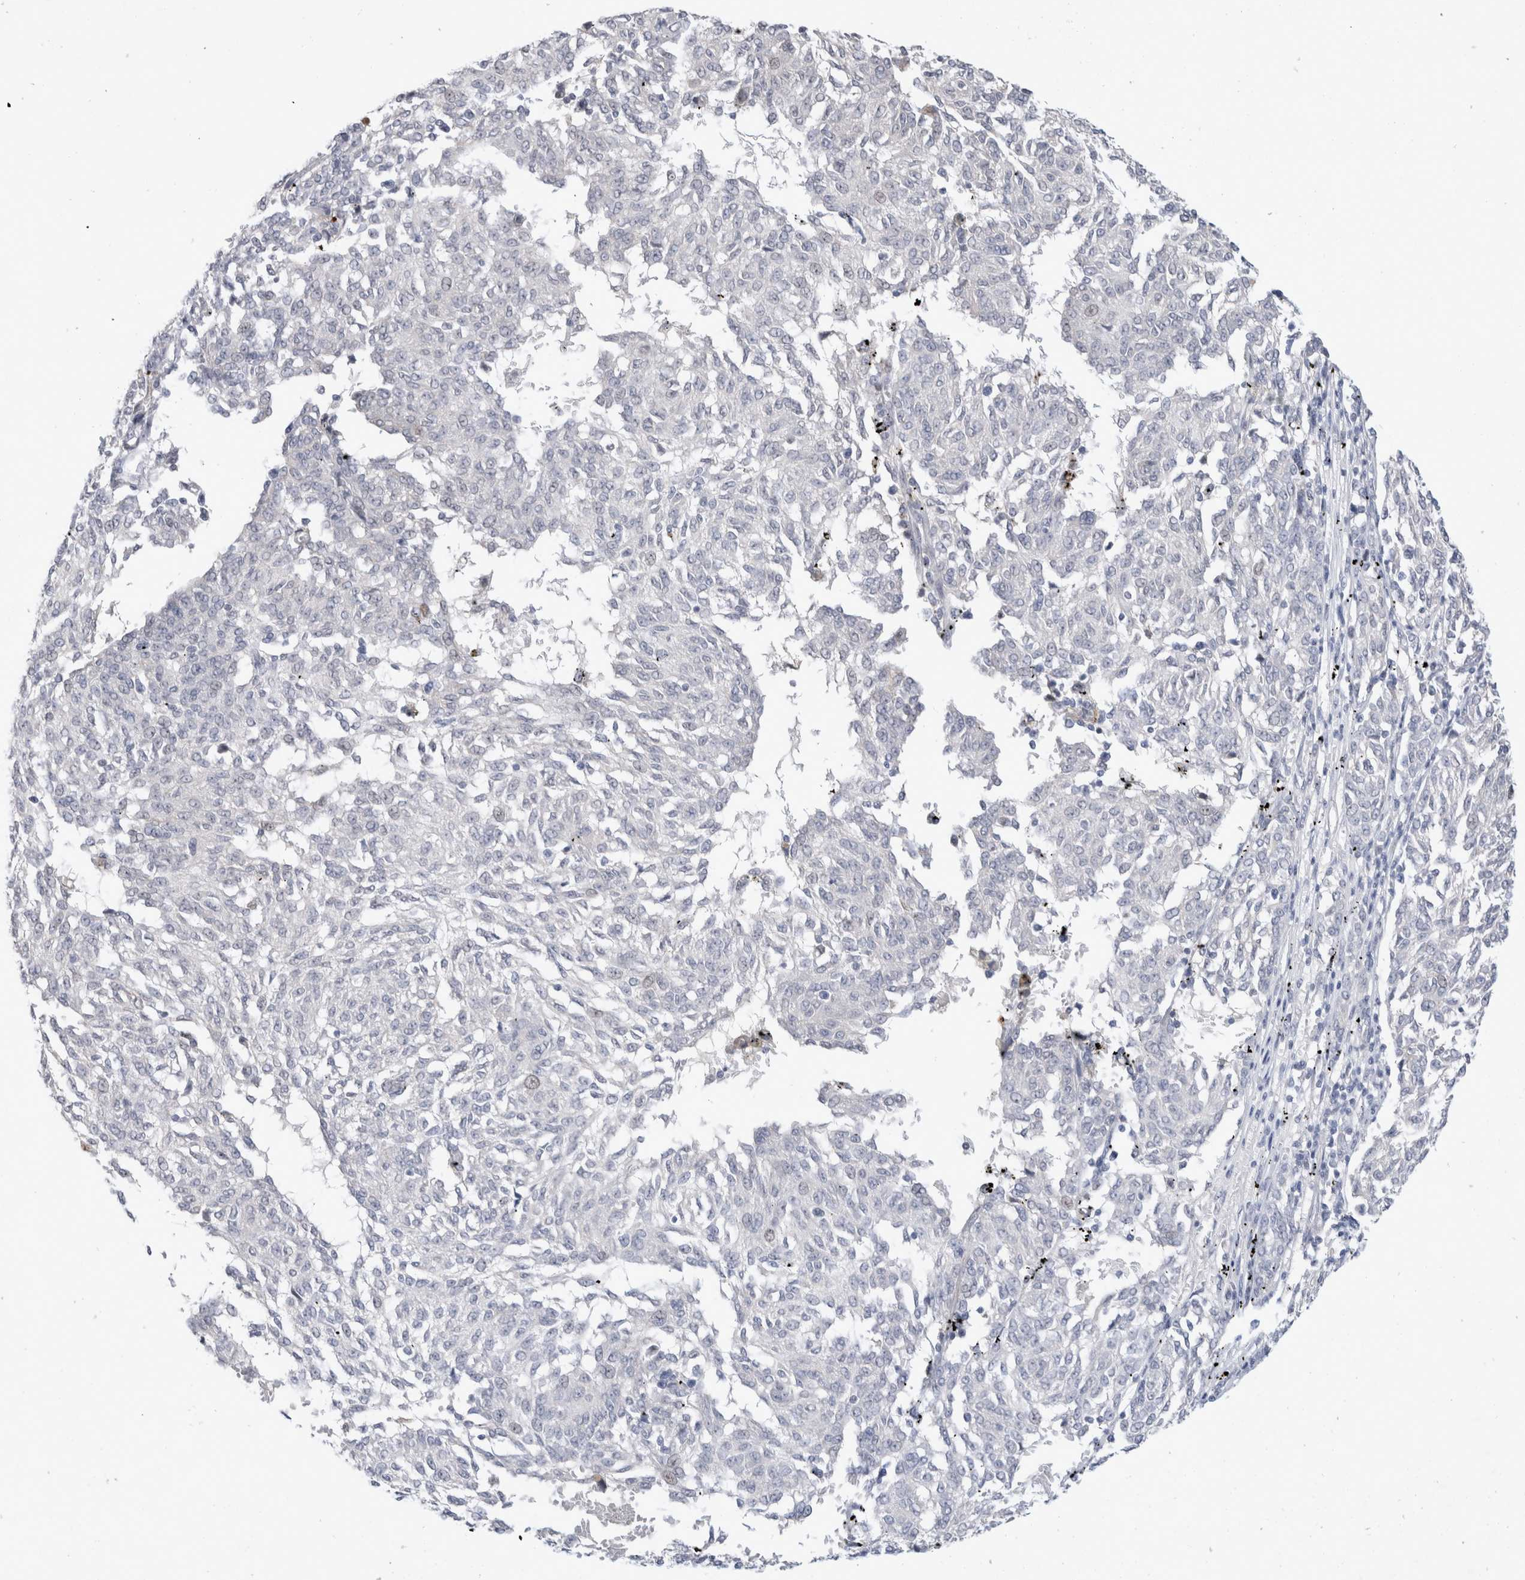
{"staining": {"intensity": "negative", "quantity": "none", "location": "none"}, "tissue": "melanoma", "cell_type": "Tumor cells", "image_type": "cancer", "snomed": [{"axis": "morphology", "description": "Malignant melanoma, NOS"}, {"axis": "topography", "description": "Skin"}], "caption": "Immunohistochemistry micrograph of human melanoma stained for a protein (brown), which demonstrates no expression in tumor cells.", "gene": "KNL1", "patient": {"sex": "female", "age": 72}}